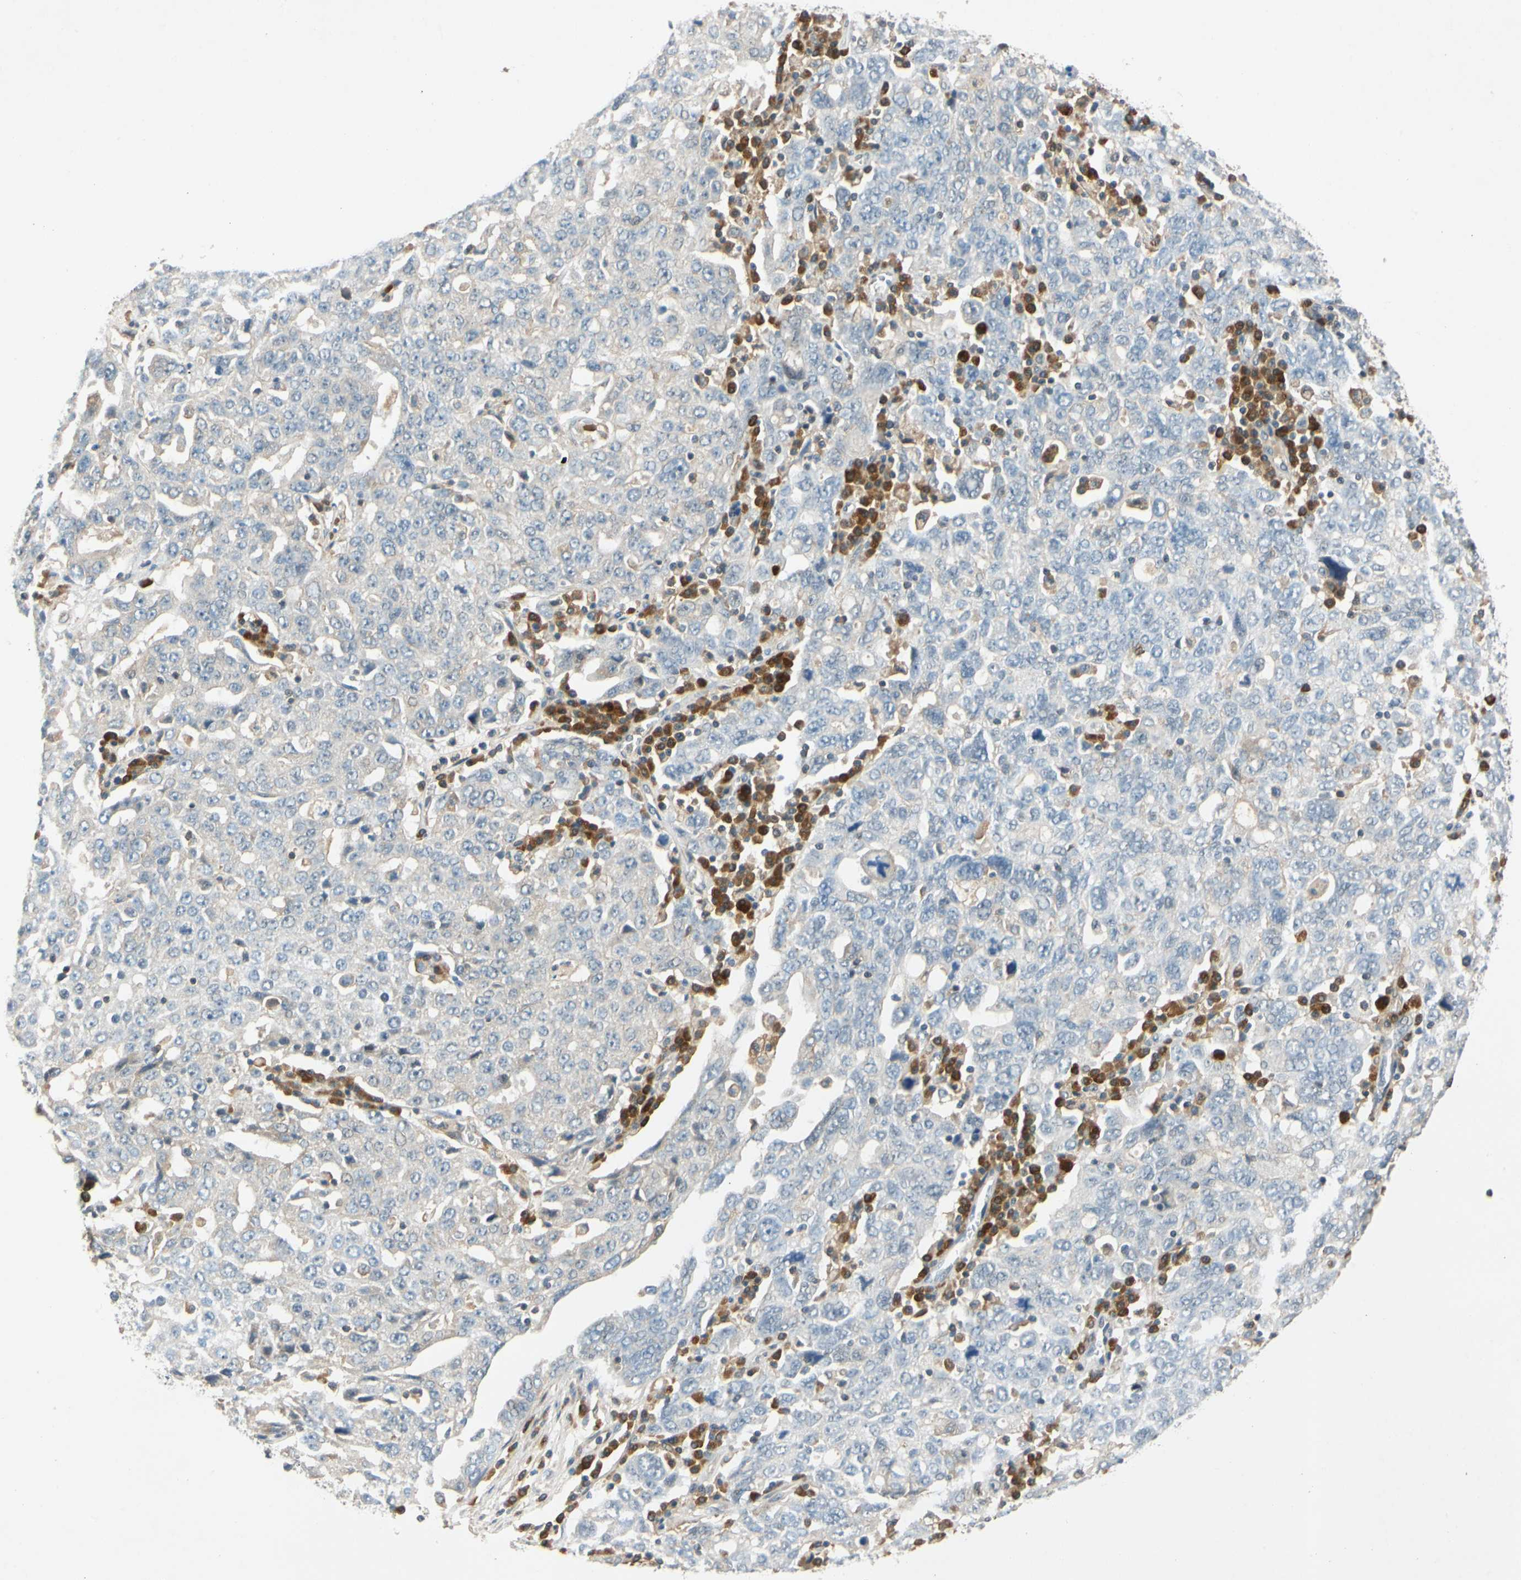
{"staining": {"intensity": "weak", "quantity": "25%-75%", "location": "cytoplasmic/membranous"}, "tissue": "ovarian cancer", "cell_type": "Tumor cells", "image_type": "cancer", "snomed": [{"axis": "morphology", "description": "Carcinoma, endometroid"}, {"axis": "topography", "description": "Ovary"}], "caption": "Tumor cells display low levels of weak cytoplasmic/membranous expression in about 25%-75% of cells in human ovarian cancer.", "gene": "WIPI1", "patient": {"sex": "female", "age": 62}}